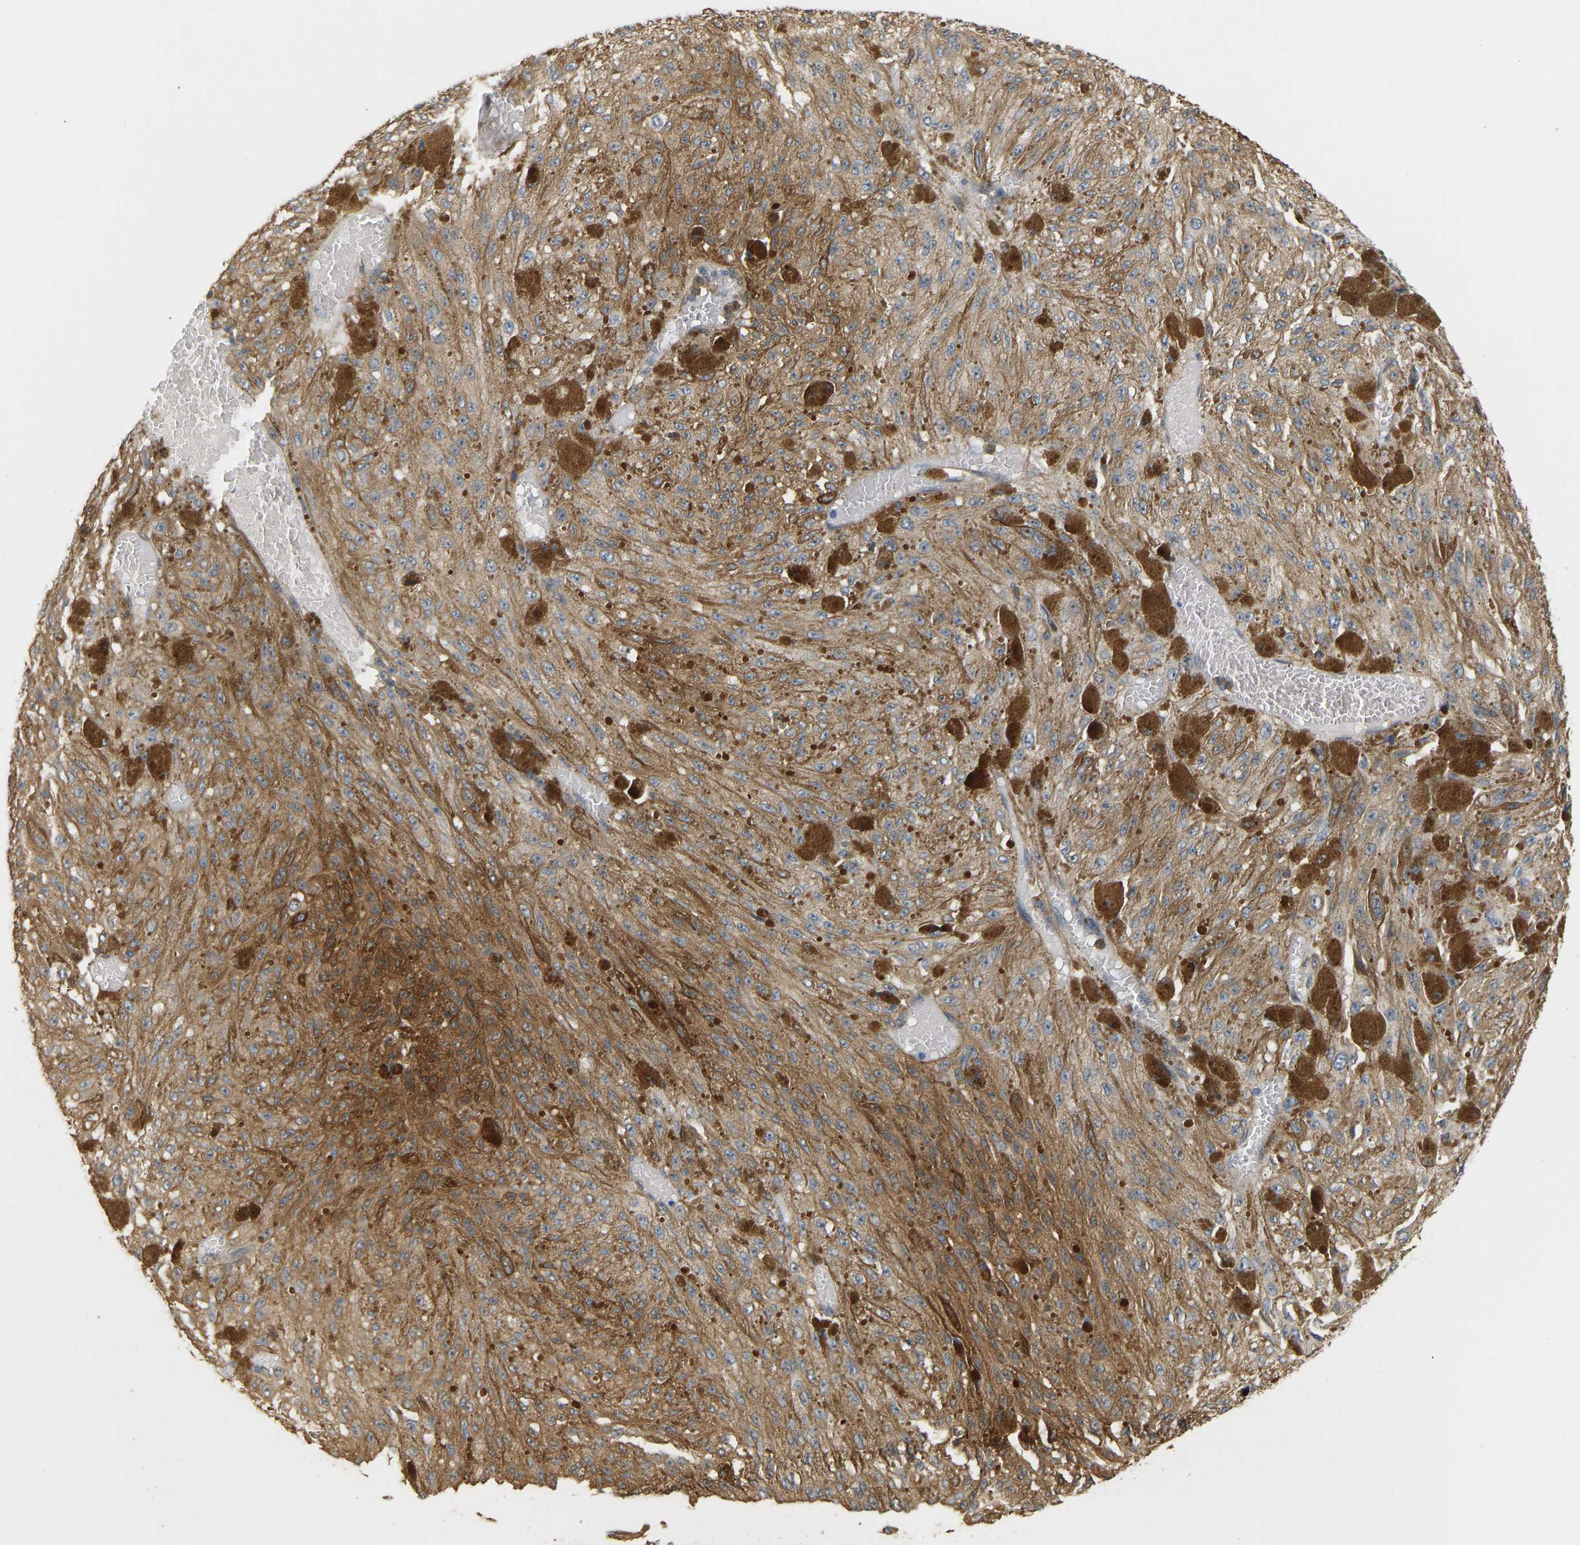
{"staining": {"intensity": "moderate", "quantity": ">75%", "location": "cytoplasmic/membranous"}, "tissue": "melanoma", "cell_type": "Tumor cells", "image_type": "cancer", "snomed": [{"axis": "morphology", "description": "Malignant melanoma, NOS"}, {"axis": "topography", "description": "Other"}], "caption": "This photomicrograph demonstrates melanoma stained with IHC to label a protein in brown. The cytoplasmic/membranous of tumor cells show moderate positivity for the protein. Nuclei are counter-stained blue.", "gene": "ENO1", "patient": {"sex": "male", "age": 79}}